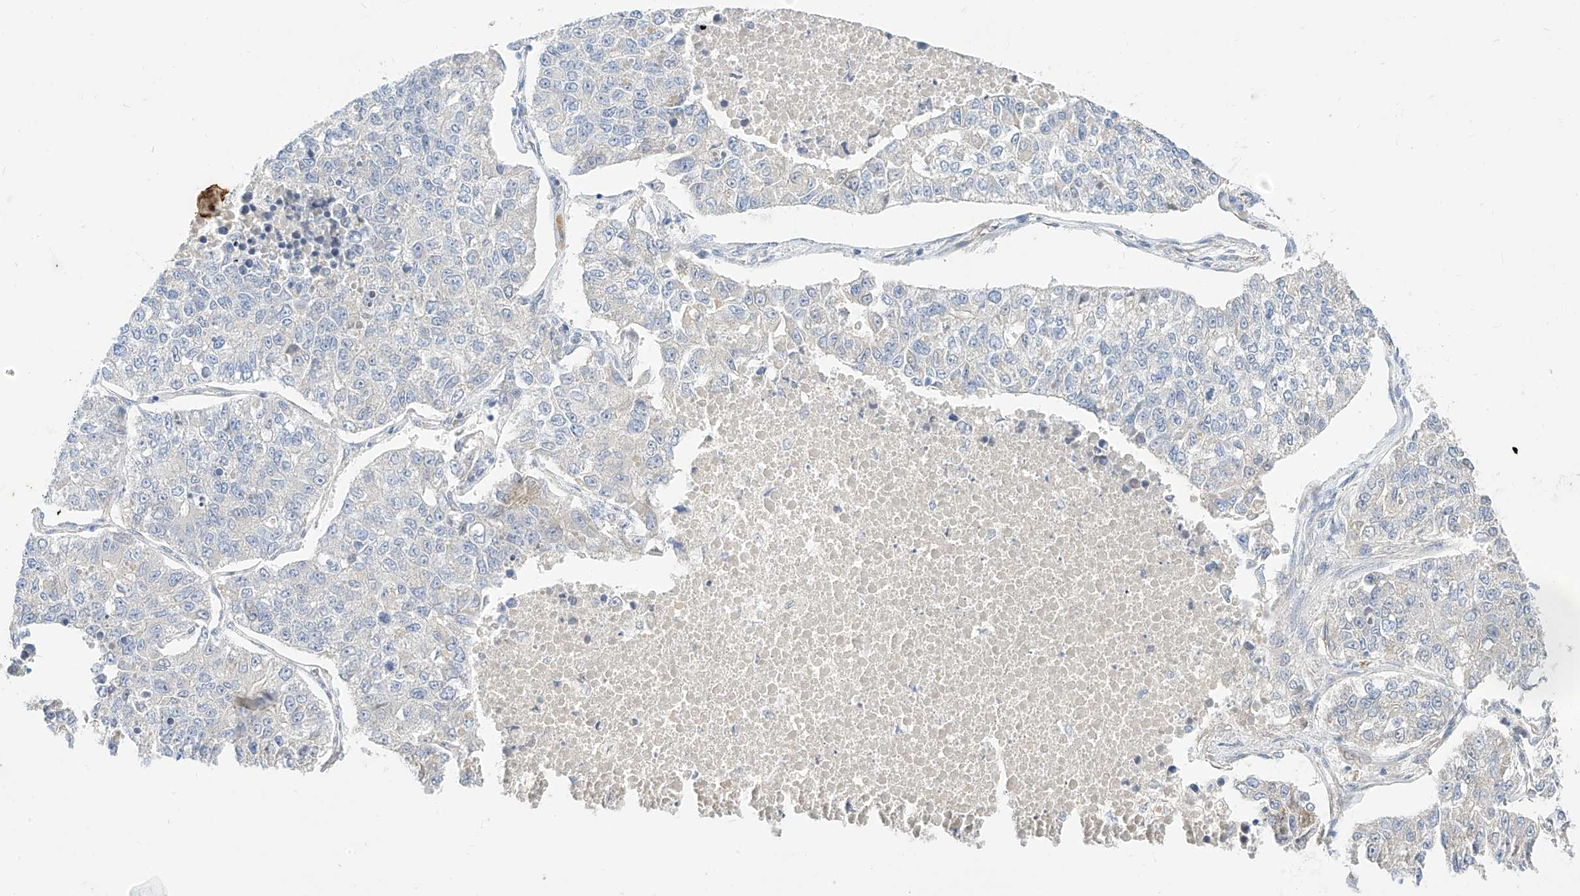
{"staining": {"intensity": "negative", "quantity": "none", "location": "none"}, "tissue": "lung cancer", "cell_type": "Tumor cells", "image_type": "cancer", "snomed": [{"axis": "morphology", "description": "Adenocarcinoma, NOS"}, {"axis": "topography", "description": "Lung"}], "caption": "The histopathology image demonstrates no staining of tumor cells in lung cancer.", "gene": "RASA2", "patient": {"sex": "male", "age": 49}}